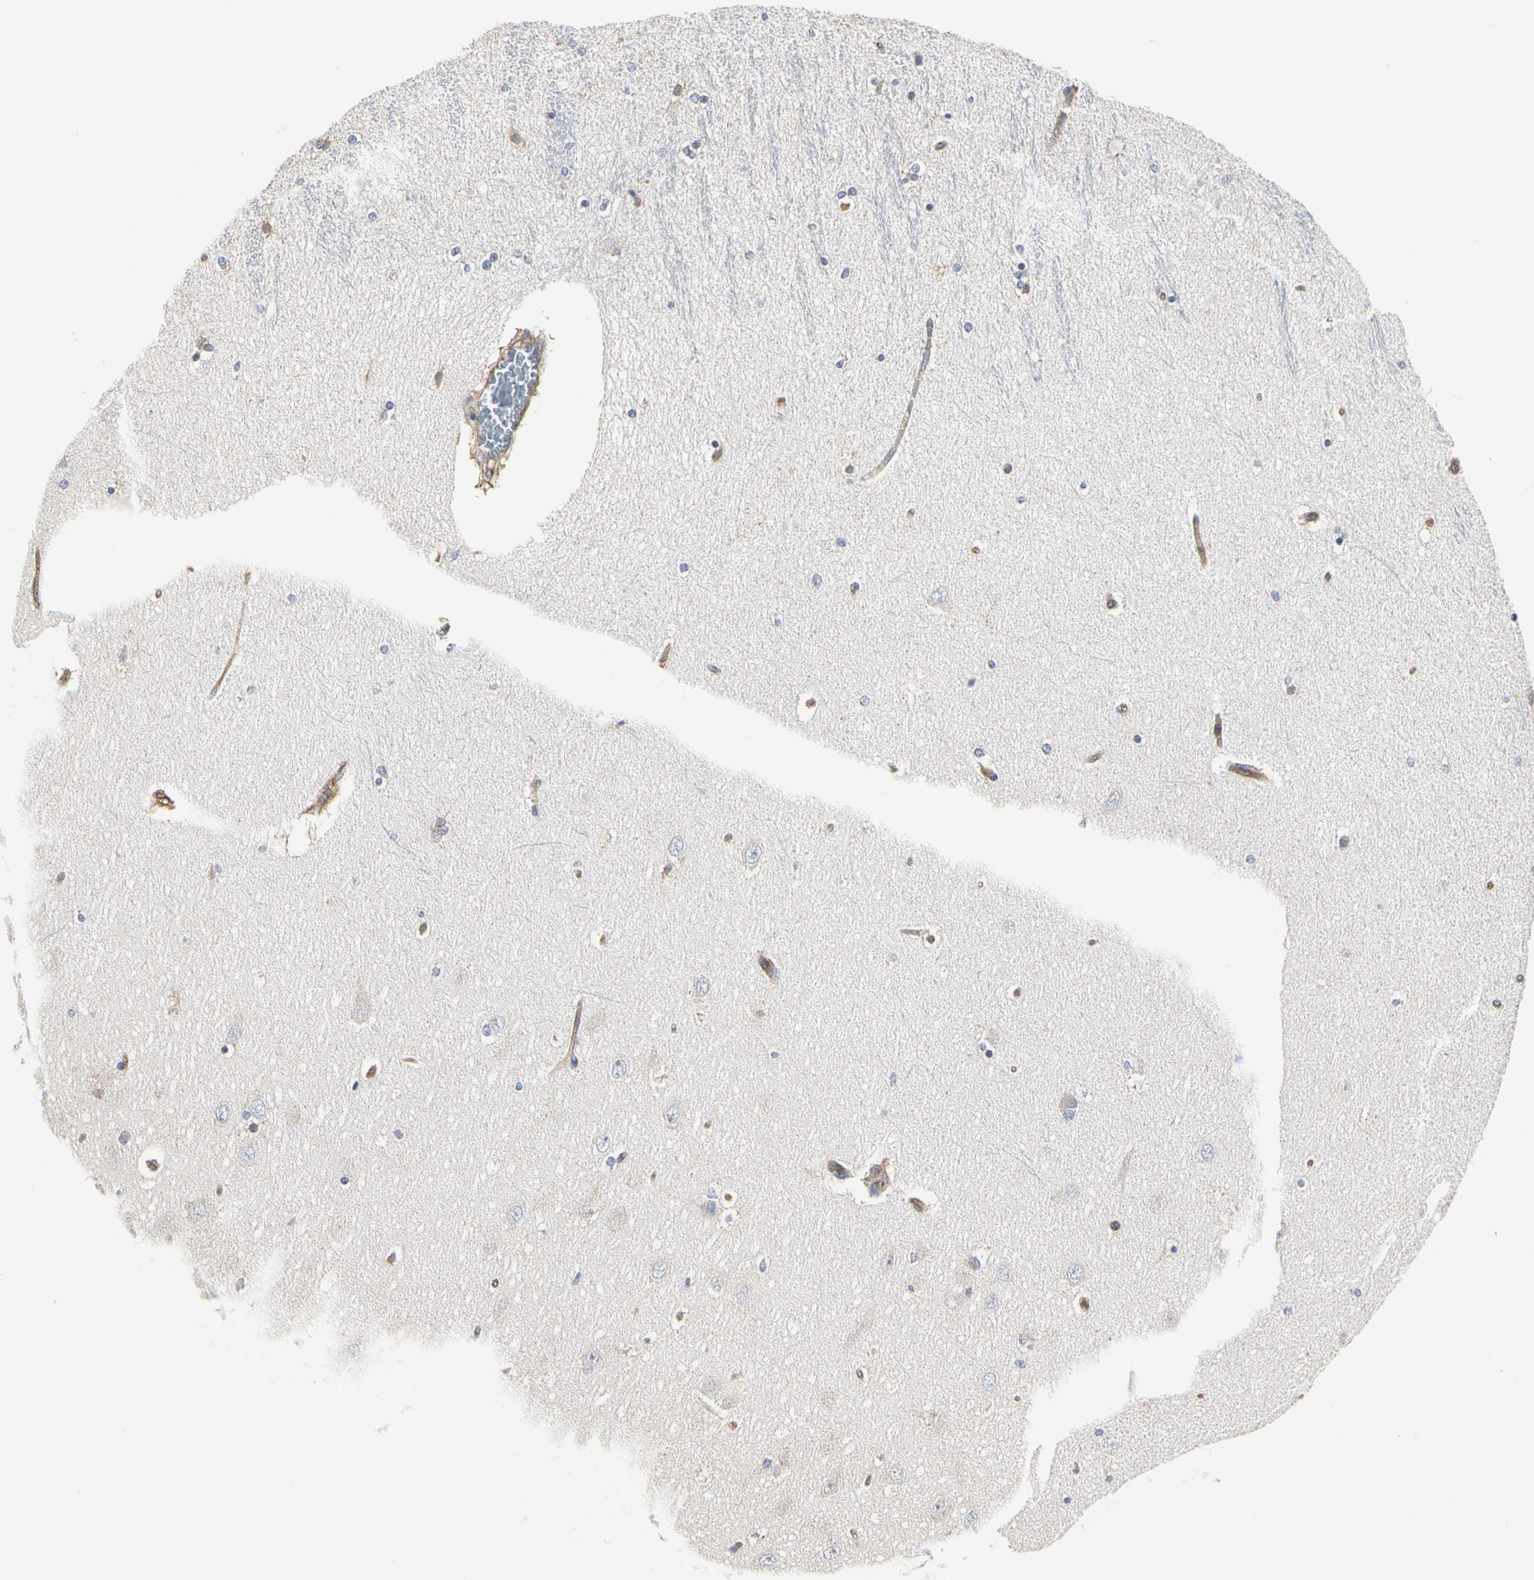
{"staining": {"intensity": "negative", "quantity": "none", "location": "none"}, "tissue": "hippocampus", "cell_type": "Glial cells", "image_type": "normal", "snomed": [{"axis": "morphology", "description": "Normal tissue, NOS"}, {"axis": "topography", "description": "Hippocampus"}], "caption": "Protein analysis of normal hippocampus exhibits no significant positivity in glial cells.", "gene": "C3orf52", "patient": {"sex": "female", "age": 54}}